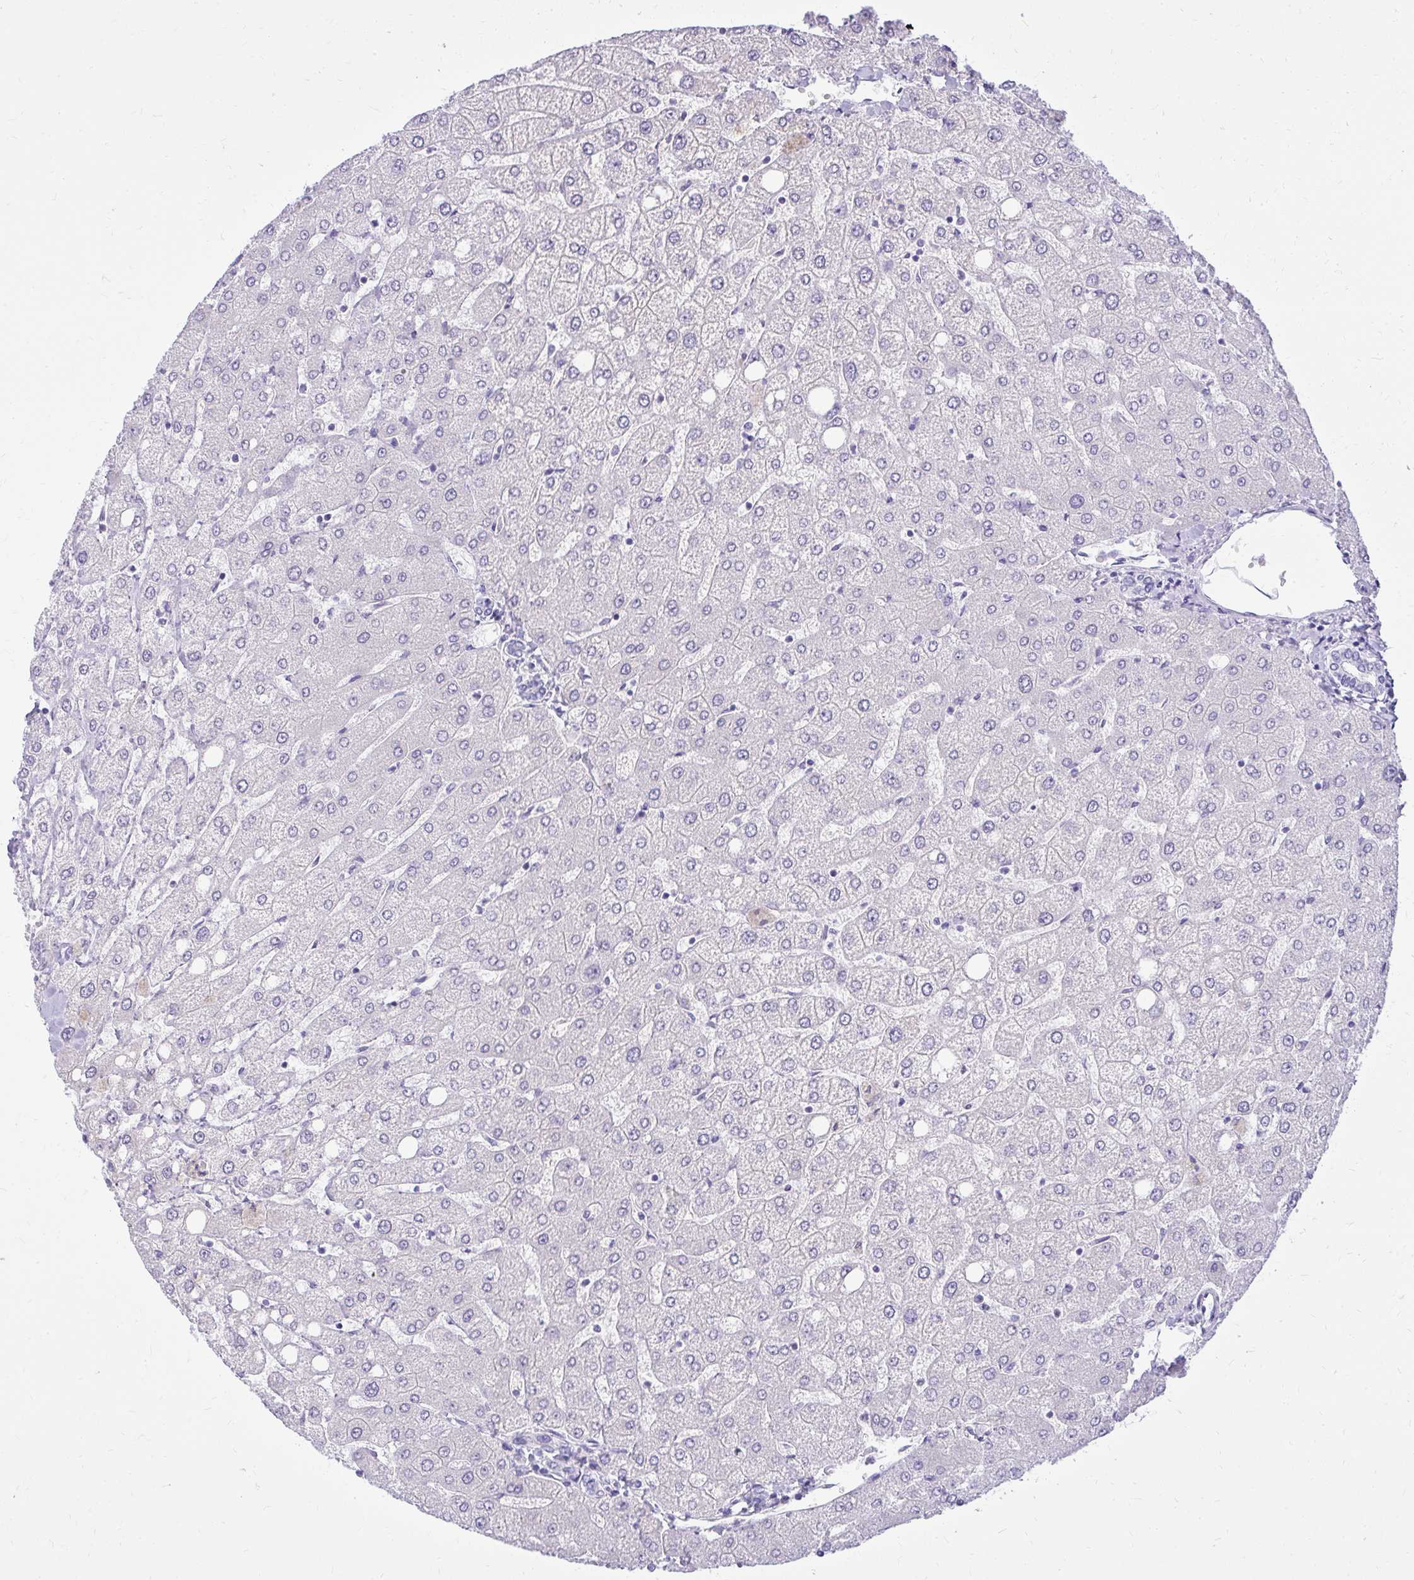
{"staining": {"intensity": "negative", "quantity": "none", "location": "none"}, "tissue": "liver", "cell_type": "Cholangiocytes", "image_type": "normal", "snomed": [{"axis": "morphology", "description": "Normal tissue, NOS"}, {"axis": "topography", "description": "Liver"}], "caption": "The micrograph reveals no staining of cholangiocytes in normal liver. (Stains: DAB immunohistochemistry (IHC) with hematoxylin counter stain, Microscopy: brightfield microscopy at high magnification).", "gene": "PRAP1", "patient": {"sex": "female", "age": 54}}